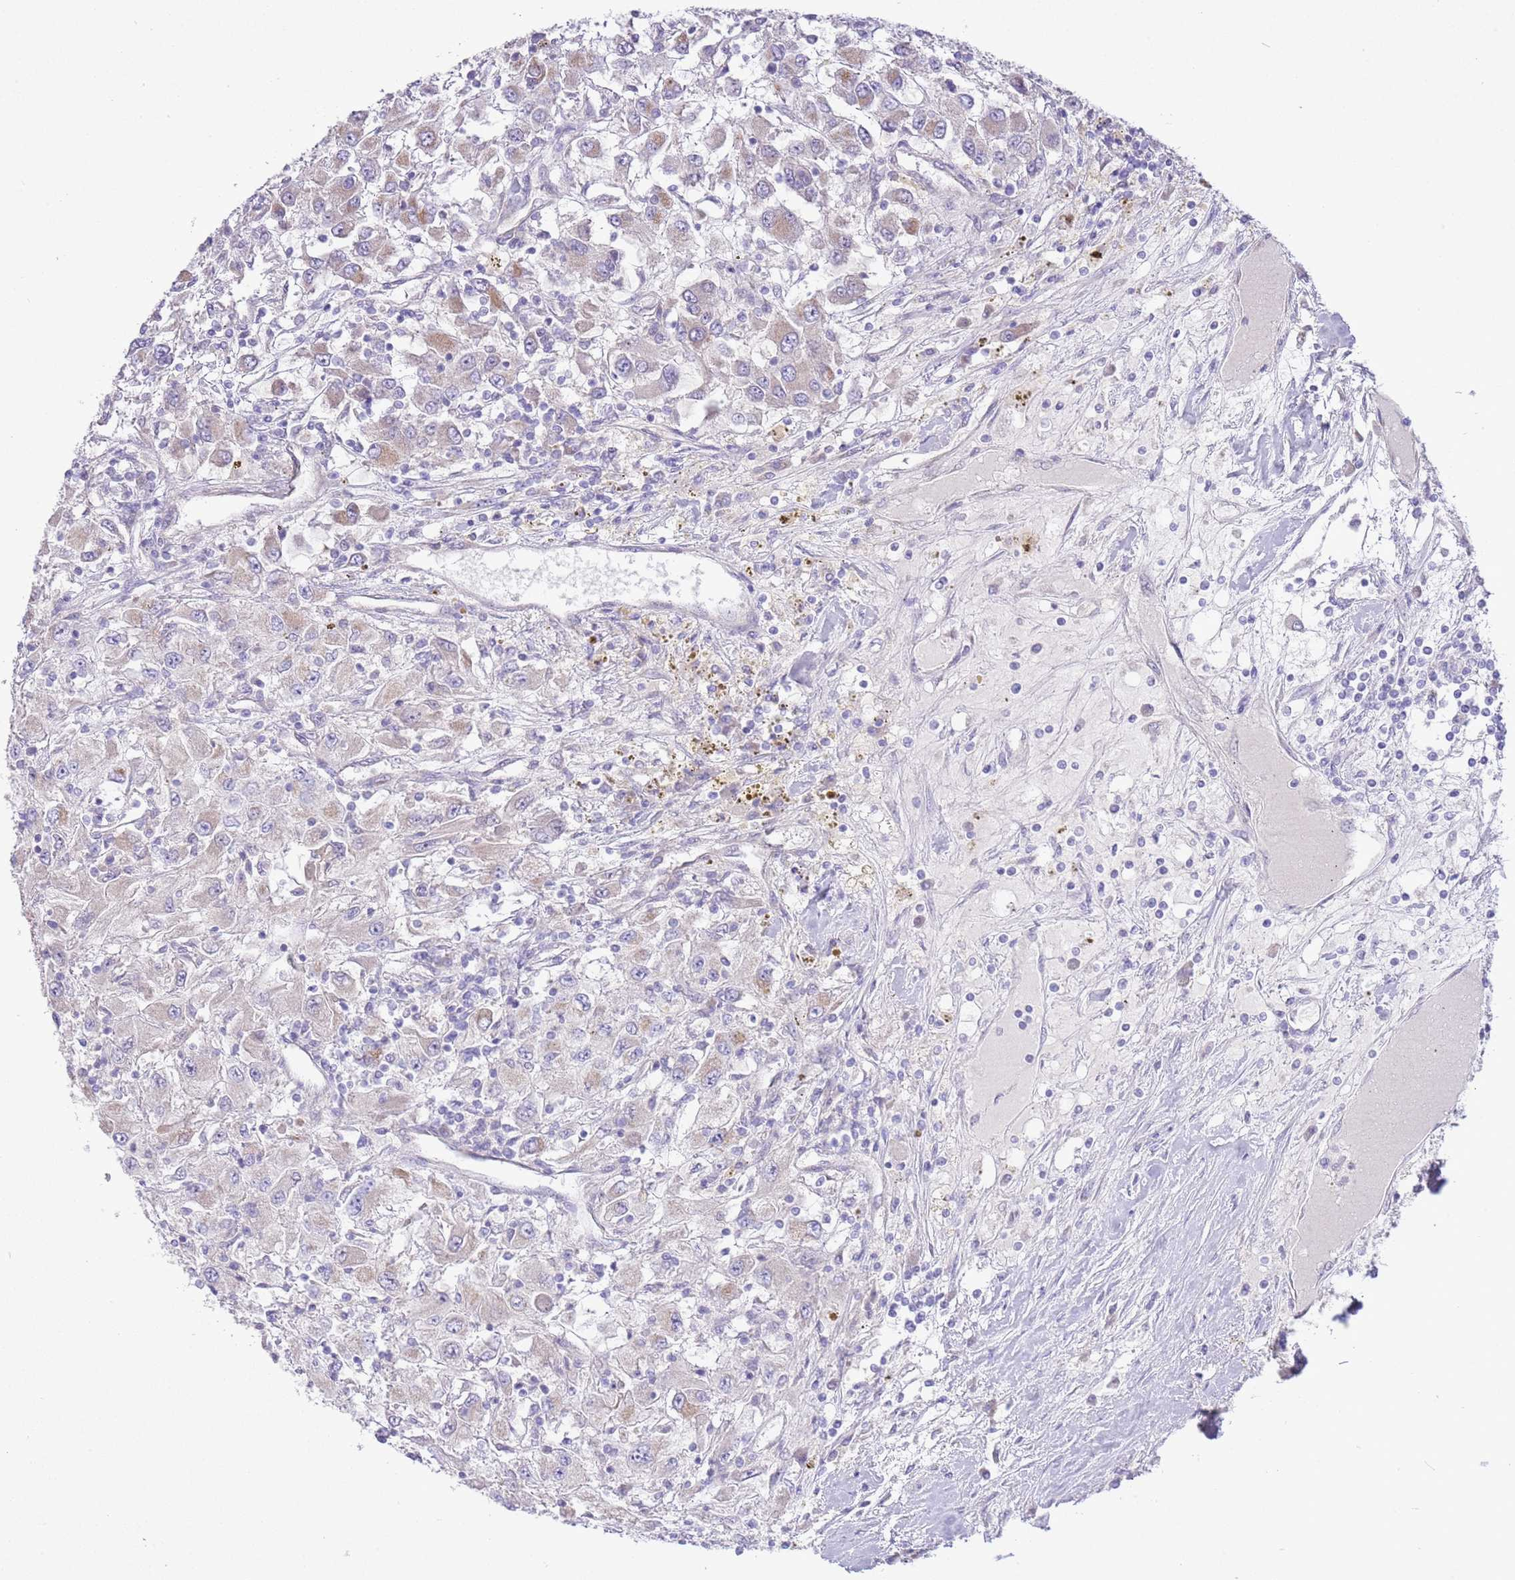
{"staining": {"intensity": "moderate", "quantity": "<25%", "location": "cytoplasmic/membranous"}, "tissue": "renal cancer", "cell_type": "Tumor cells", "image_type": "cancer", "snomed": [{"axis": "morphology", "description": "Adenocarcinoma, NOS"}, {"axis": "topography", "description": "Kidney"}], "caption": "This micrograph shows adenocarcinoma (renal) stained with IHC to label a protein in brown. The cytoplasmic/membranous of tumor cells show moderate positivity for the protein. Nuclei are counter-stained blue.", "gene": "OAZ2", "patient": {"sex": "female", "age": 67}}